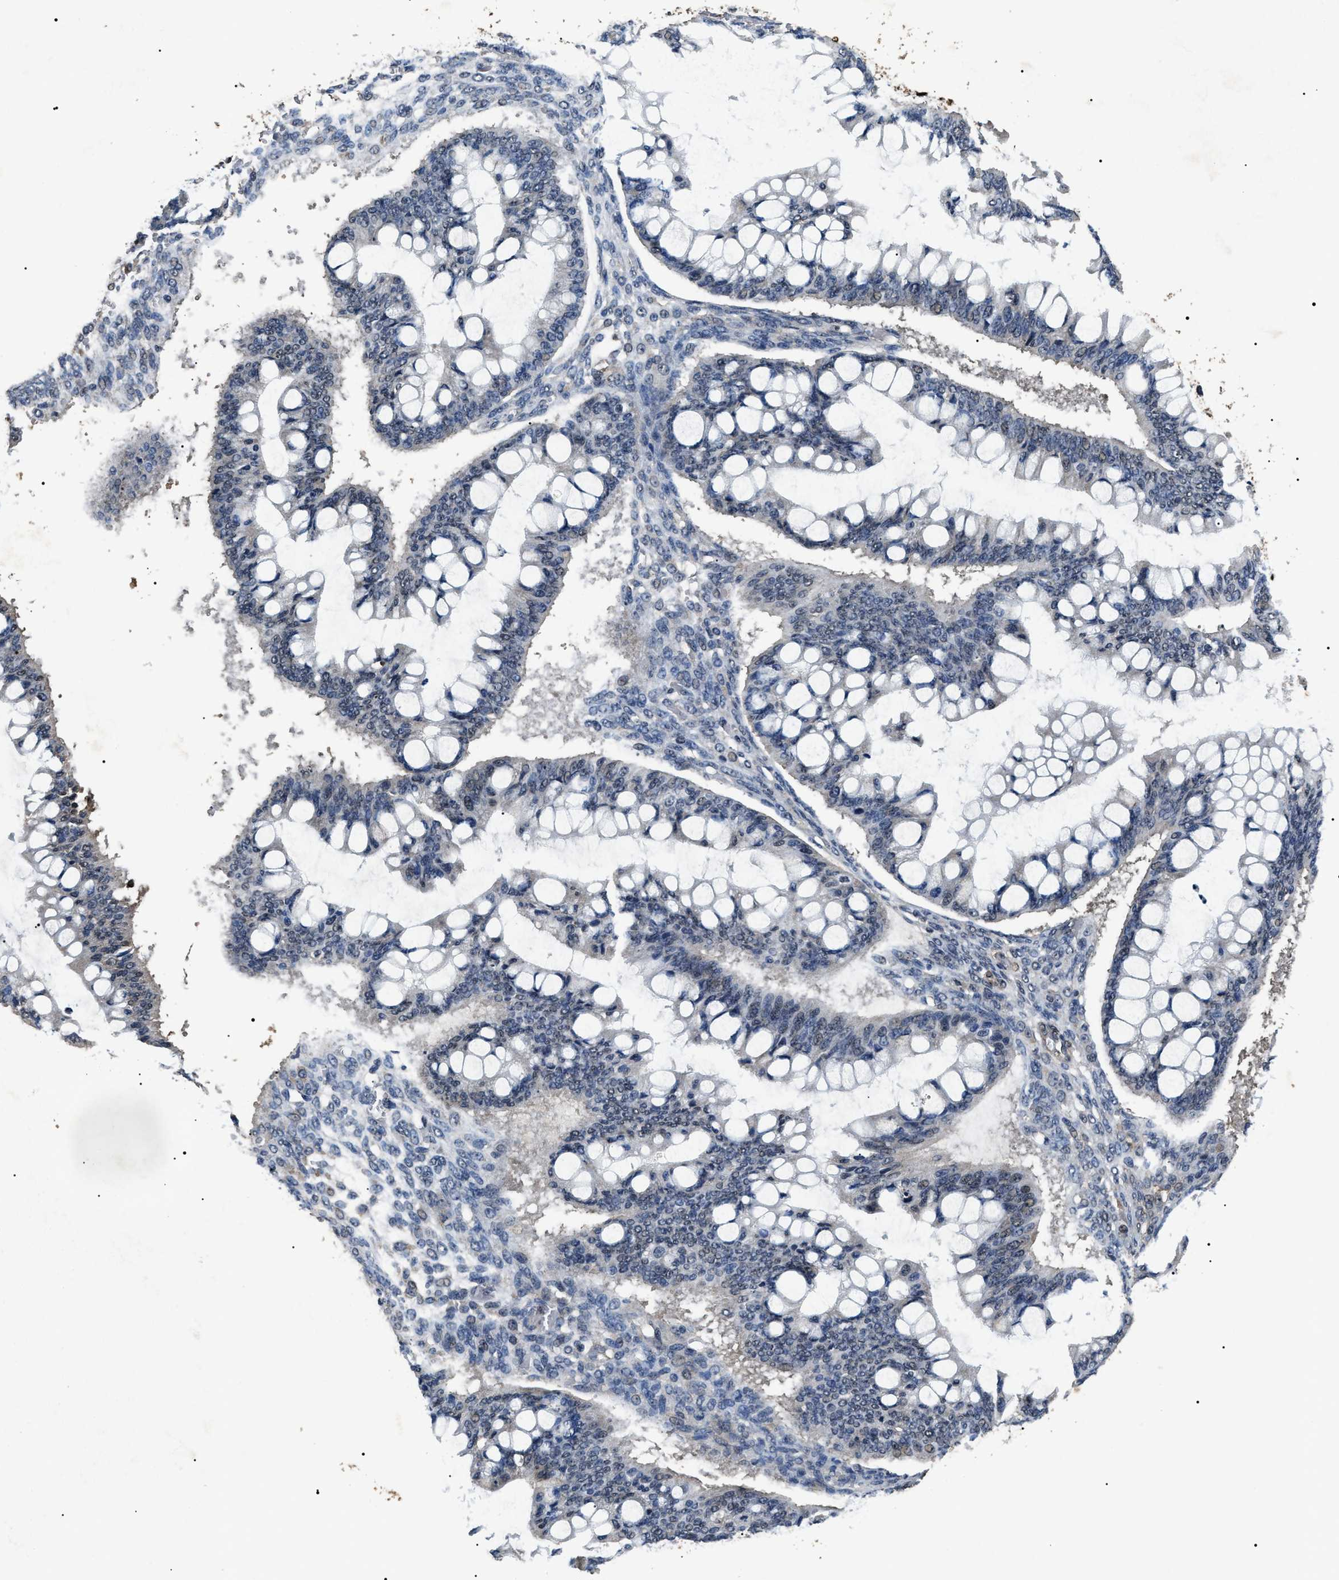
{"staining": {"intensity": "negative", "quantity": "none", "location": "none"}, "tissue": "ovarian cancer", "cell_type": "Tumor cells", "image_type": "cancer", "snomed": [{"axis": "morphology", "description": "Cystadenocarcinoma, mucinous, NOS"}, {"axis": "topography", "description": "Ovary"}], "caption": "Tumor cells are negative for brown protein staining in mucinous cystadenocarcinoma (ovarian).", "gene": "ANP32E", "patient": {"sex": "female", "age": 73}}